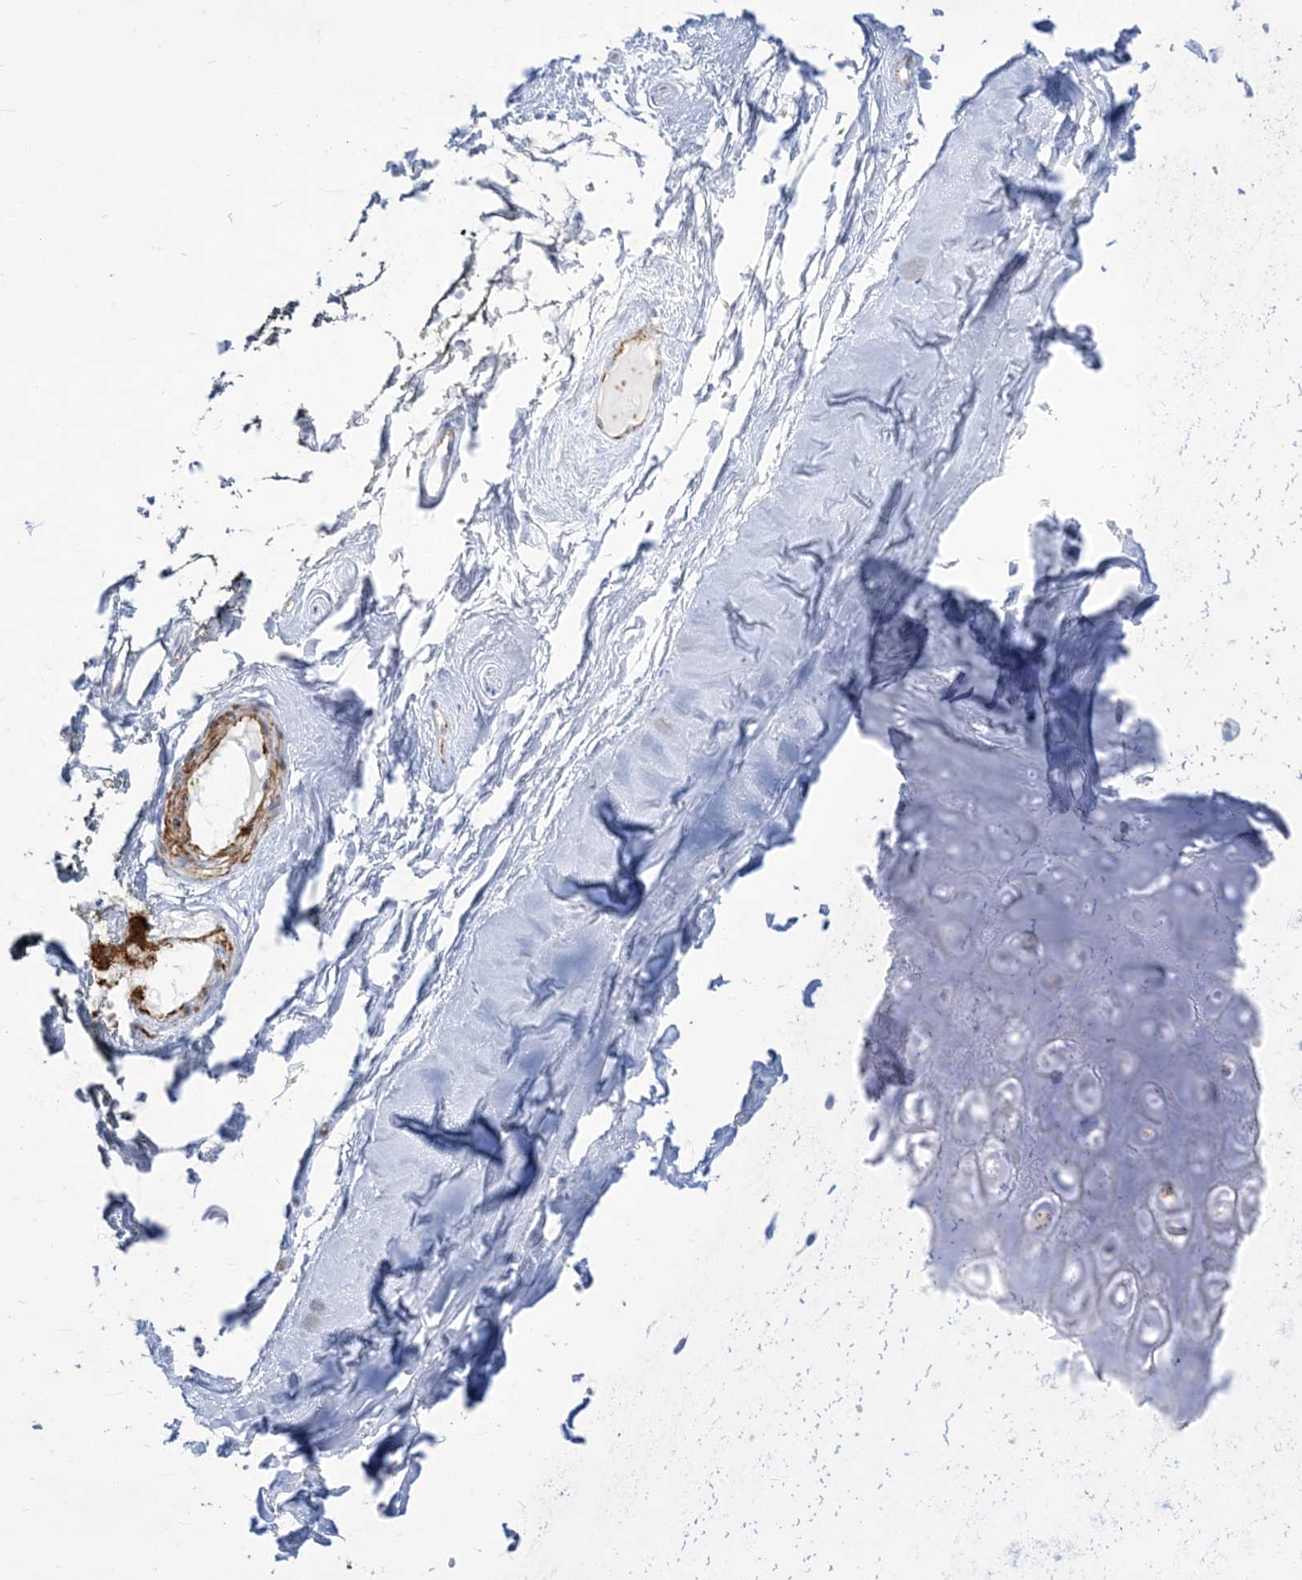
{"staining": {"intensity": "negative", "quantity": "none", "location": "none"}, "tissue": "adipose tissue", "cell_type": "Adipocytes", "image_type": "normal", "snomed": [{"axis": "morphology", "description": "Normal tissue, NOS"}, {"axis": "morphology", "description": "Basal cell carcinoma"}, {"axis": "topography", "description": "Skin"}], "caption": "The micrograph exhibits no staining of adipocytes in normal adipose tissue.", "gene": "B3GNT7", "patient": {"sex": "female", "age": 89}}